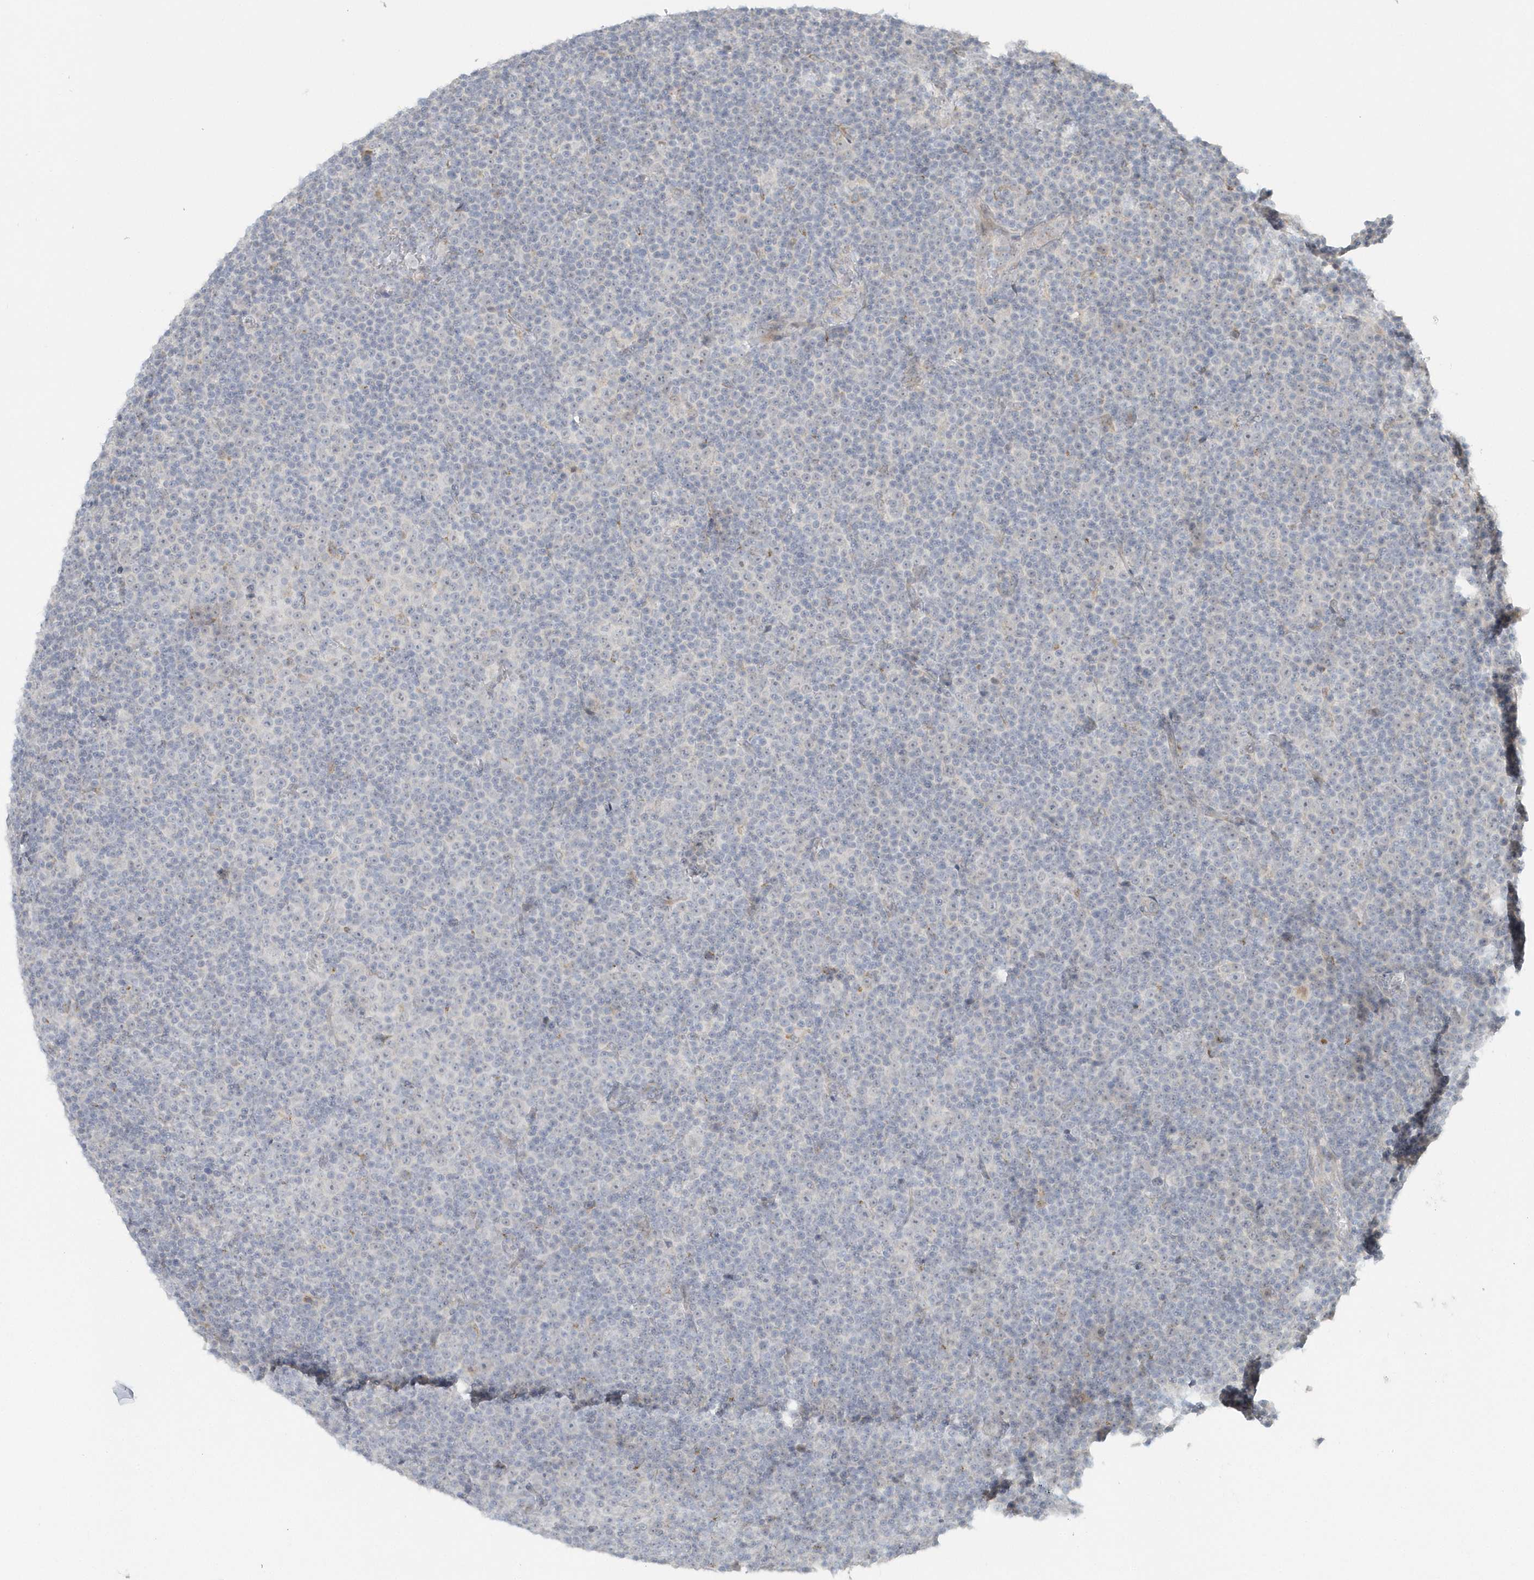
{"staining": {"intensity": "negative", "quantity": "none", "location": "none"}, "tissue": "lymphoma", "cell_type": "Tumor cells", "image_type": "cancer", "snomed": [{"axis": "morphology", "description": "Malignant lymphoma, non-Hodgkin's type, Low grade"}, {"axis": "topography", "description": "Lymph node"}], "caption": "Human lymphoma stained for a protein using IHC demonstrates no positivity in tumor cells.", "gene": "DHFR", "patient": {"sex": "female", "age": 67}}